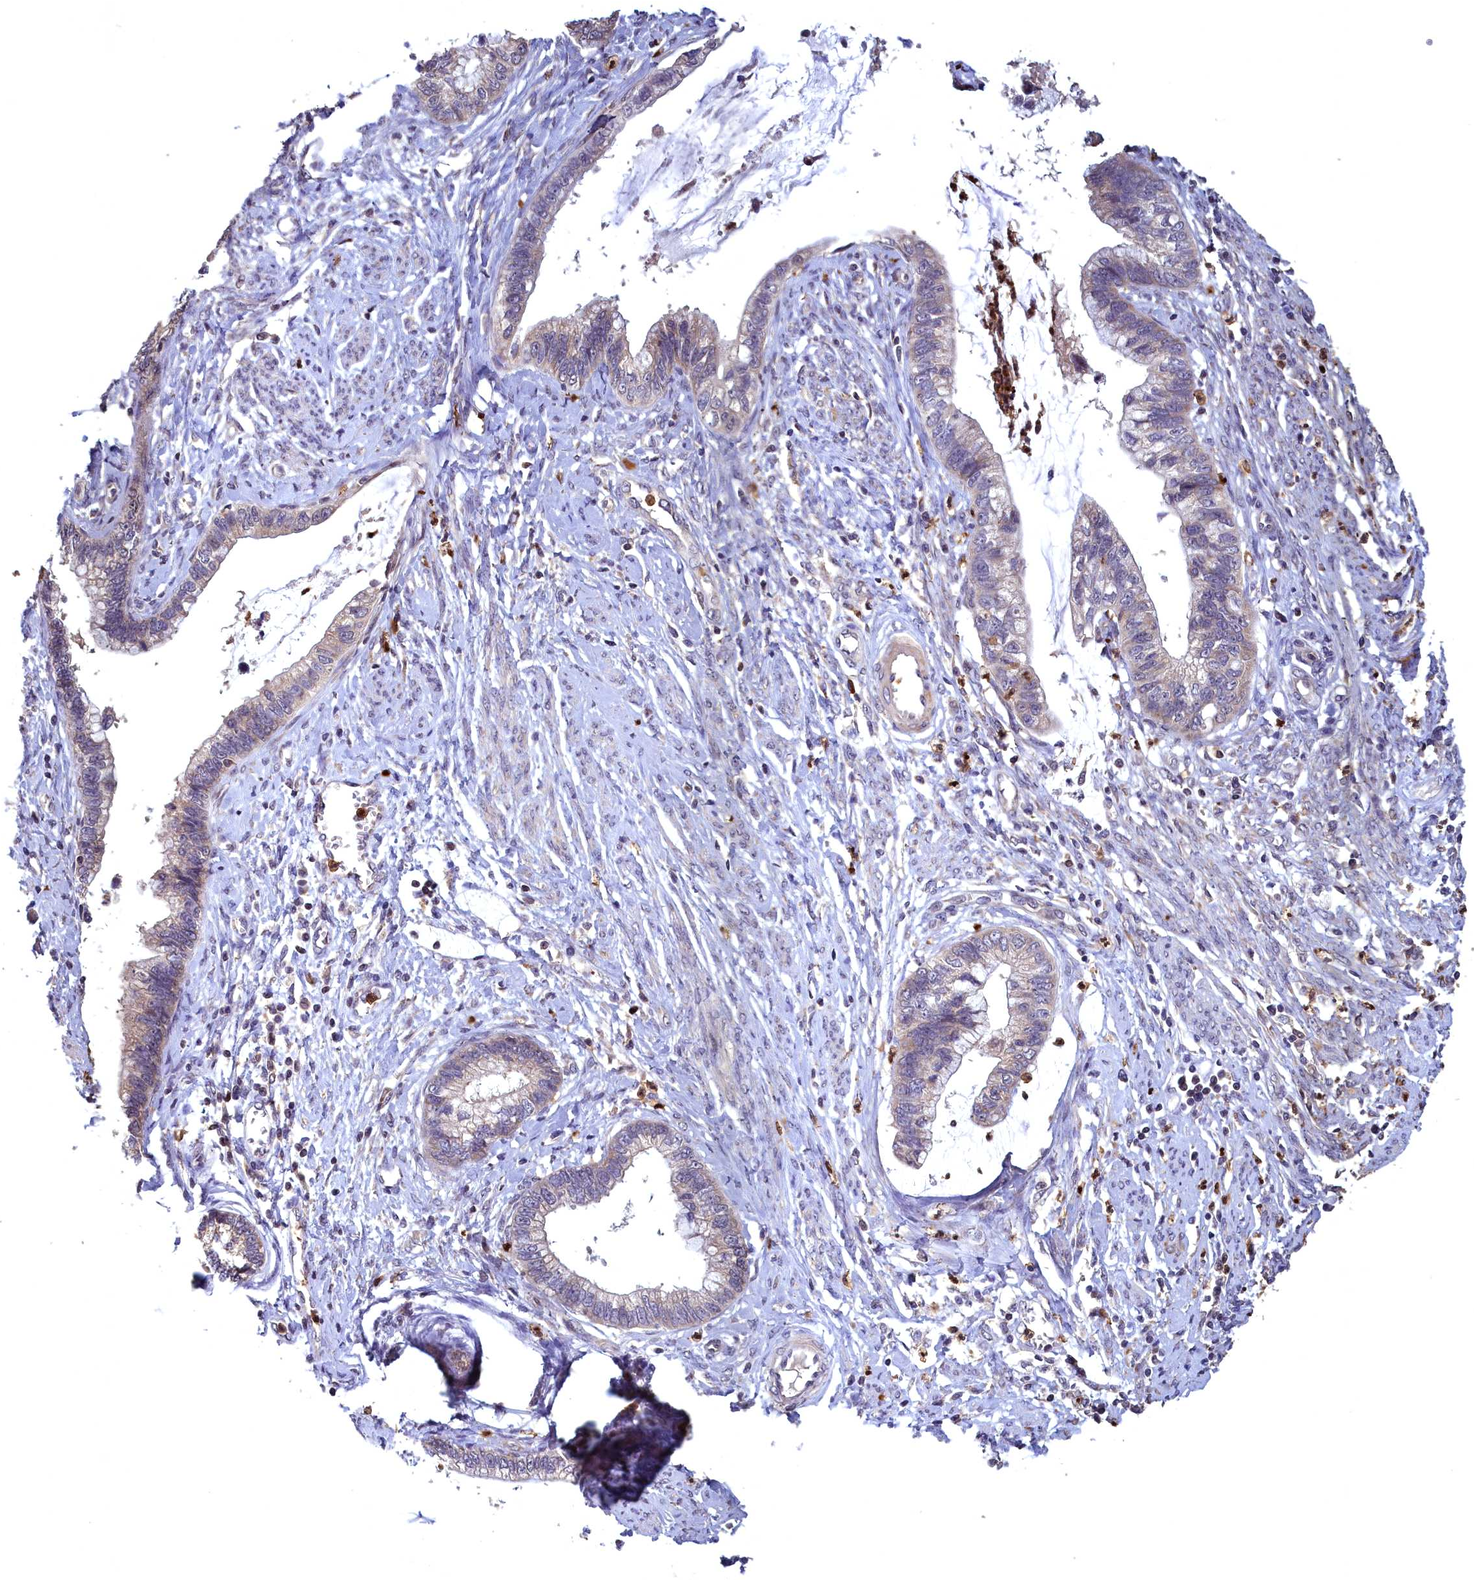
{"staining": {"intensity": "weak", "quantity": "25%-75%", "location": "cytoplasmic/membranous"}, "tissue": "cervical cancer", "cell_type": "Tumor cells", "image_type": "cancer", "snomed": [{"axis": "morphology", "description": "Adenocarcinoma, NOS"}, {"axis": "topography", "description": "Cervix"}], "caption": "Protein staining of cervical adenocarcinoma tissue displays weak cytoplasmic/membranous positivity in about 25%-75% of tumor cells.", "gene": "EPB41L4B", "patient": {"sex": "female", "age": 44}}